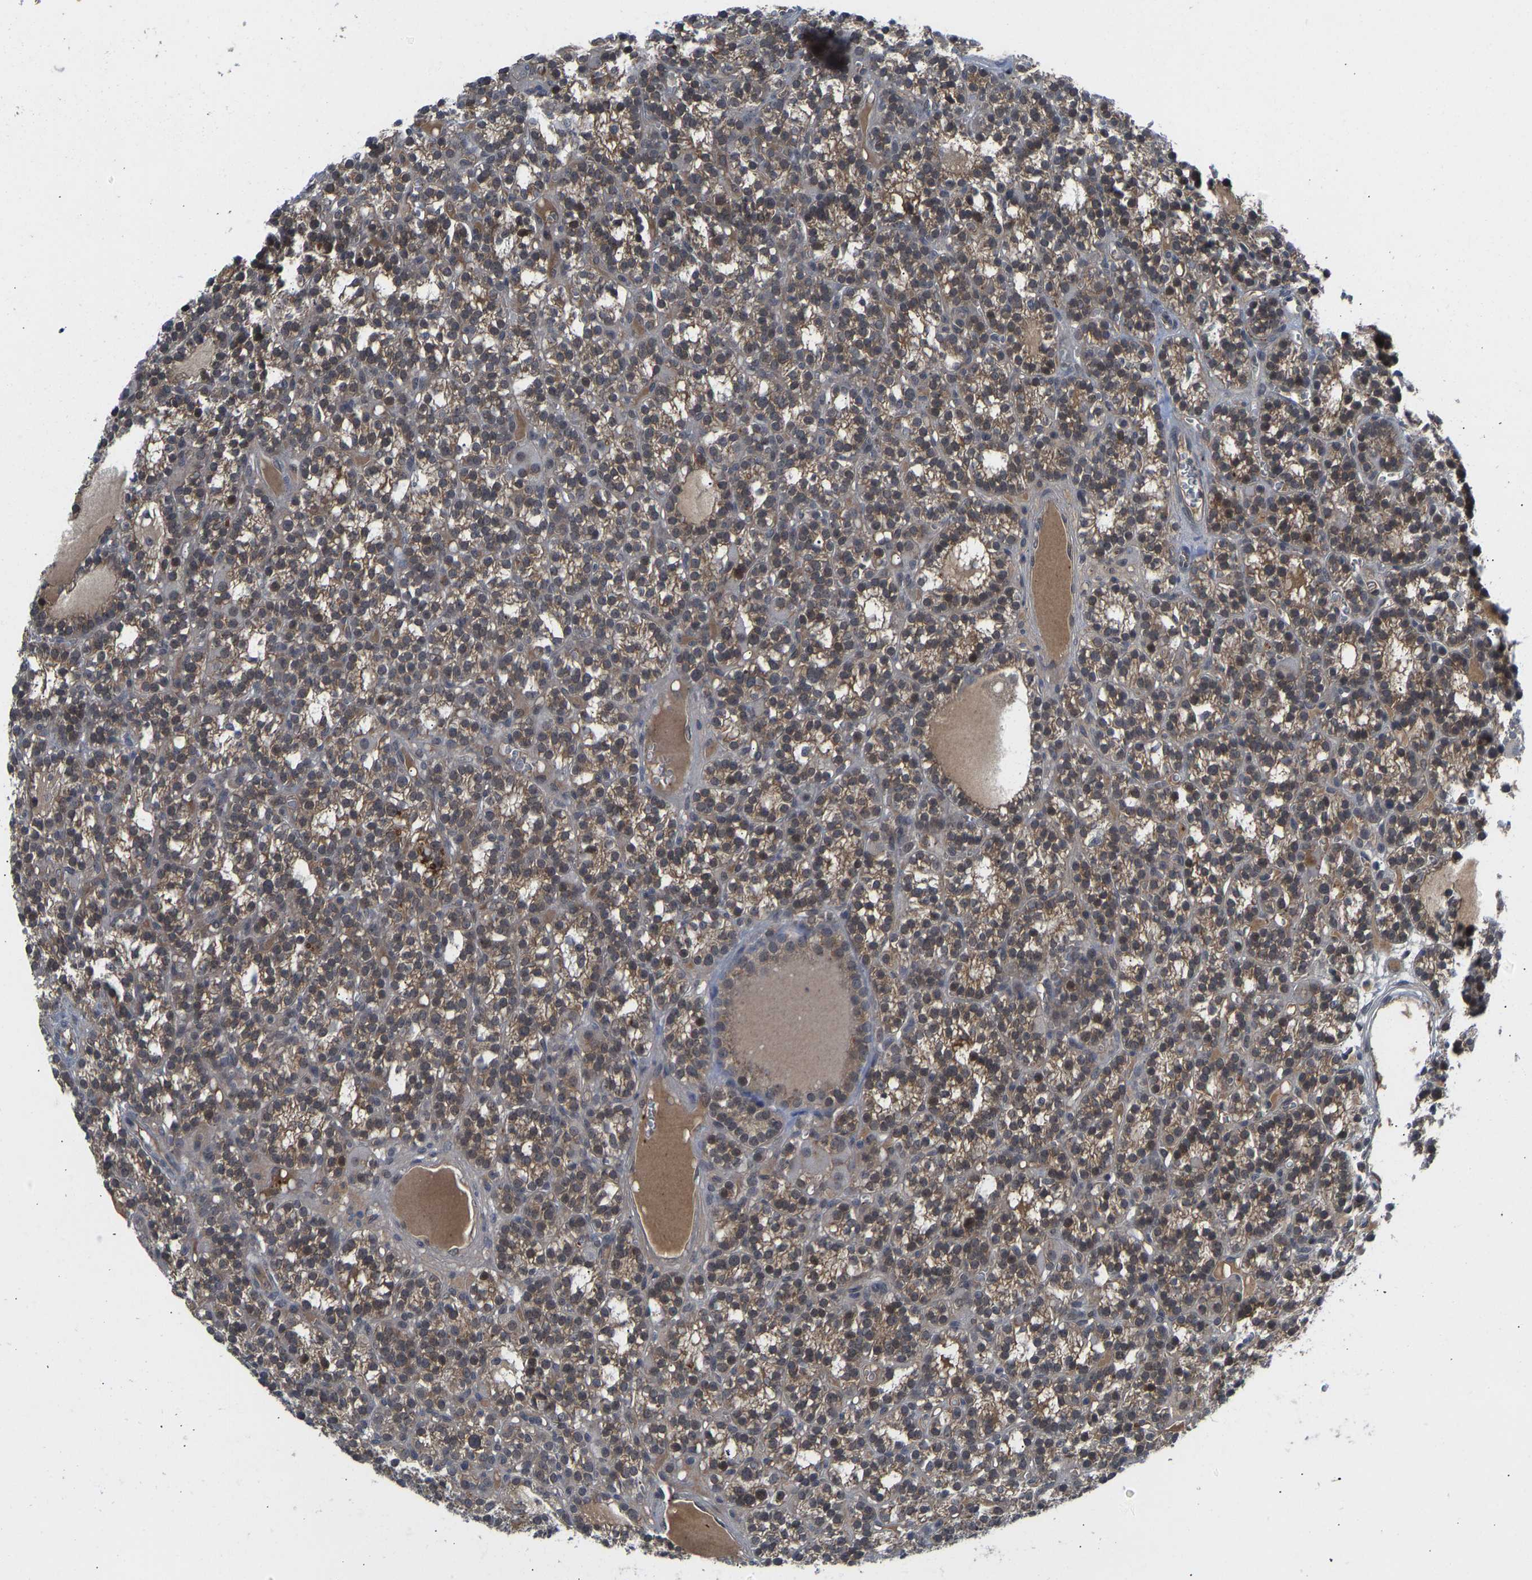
{"staining": {"intensity": "weak", "quantity": ">75%", "location": "cytoplasmic/membranous,nuclear"}, "tissue": "parathyroid gland", "cell_type": "Glandular cells", "image_type": "normal", "snomed": [{"axis": "morphology", "description": "Normal tissue, NOS"}, {"axis": "morphology", "description": "Adenoma, NOS"}, {"axis": "topography", "description": "Parathyroid gland"}], "caption": "Weak cytoplasmic/membranous,nuclear positivity is seen in about >75% of glandular cells in normal parathyroid gland. The staining was performed using DAB (3,3'-diaminobenzidine), with brown indicating positive protein expression. Nuclei are stained blue with hematoxylin.", "gene": "ZNF251", "patient": {"sex": "female", "age": 58}}